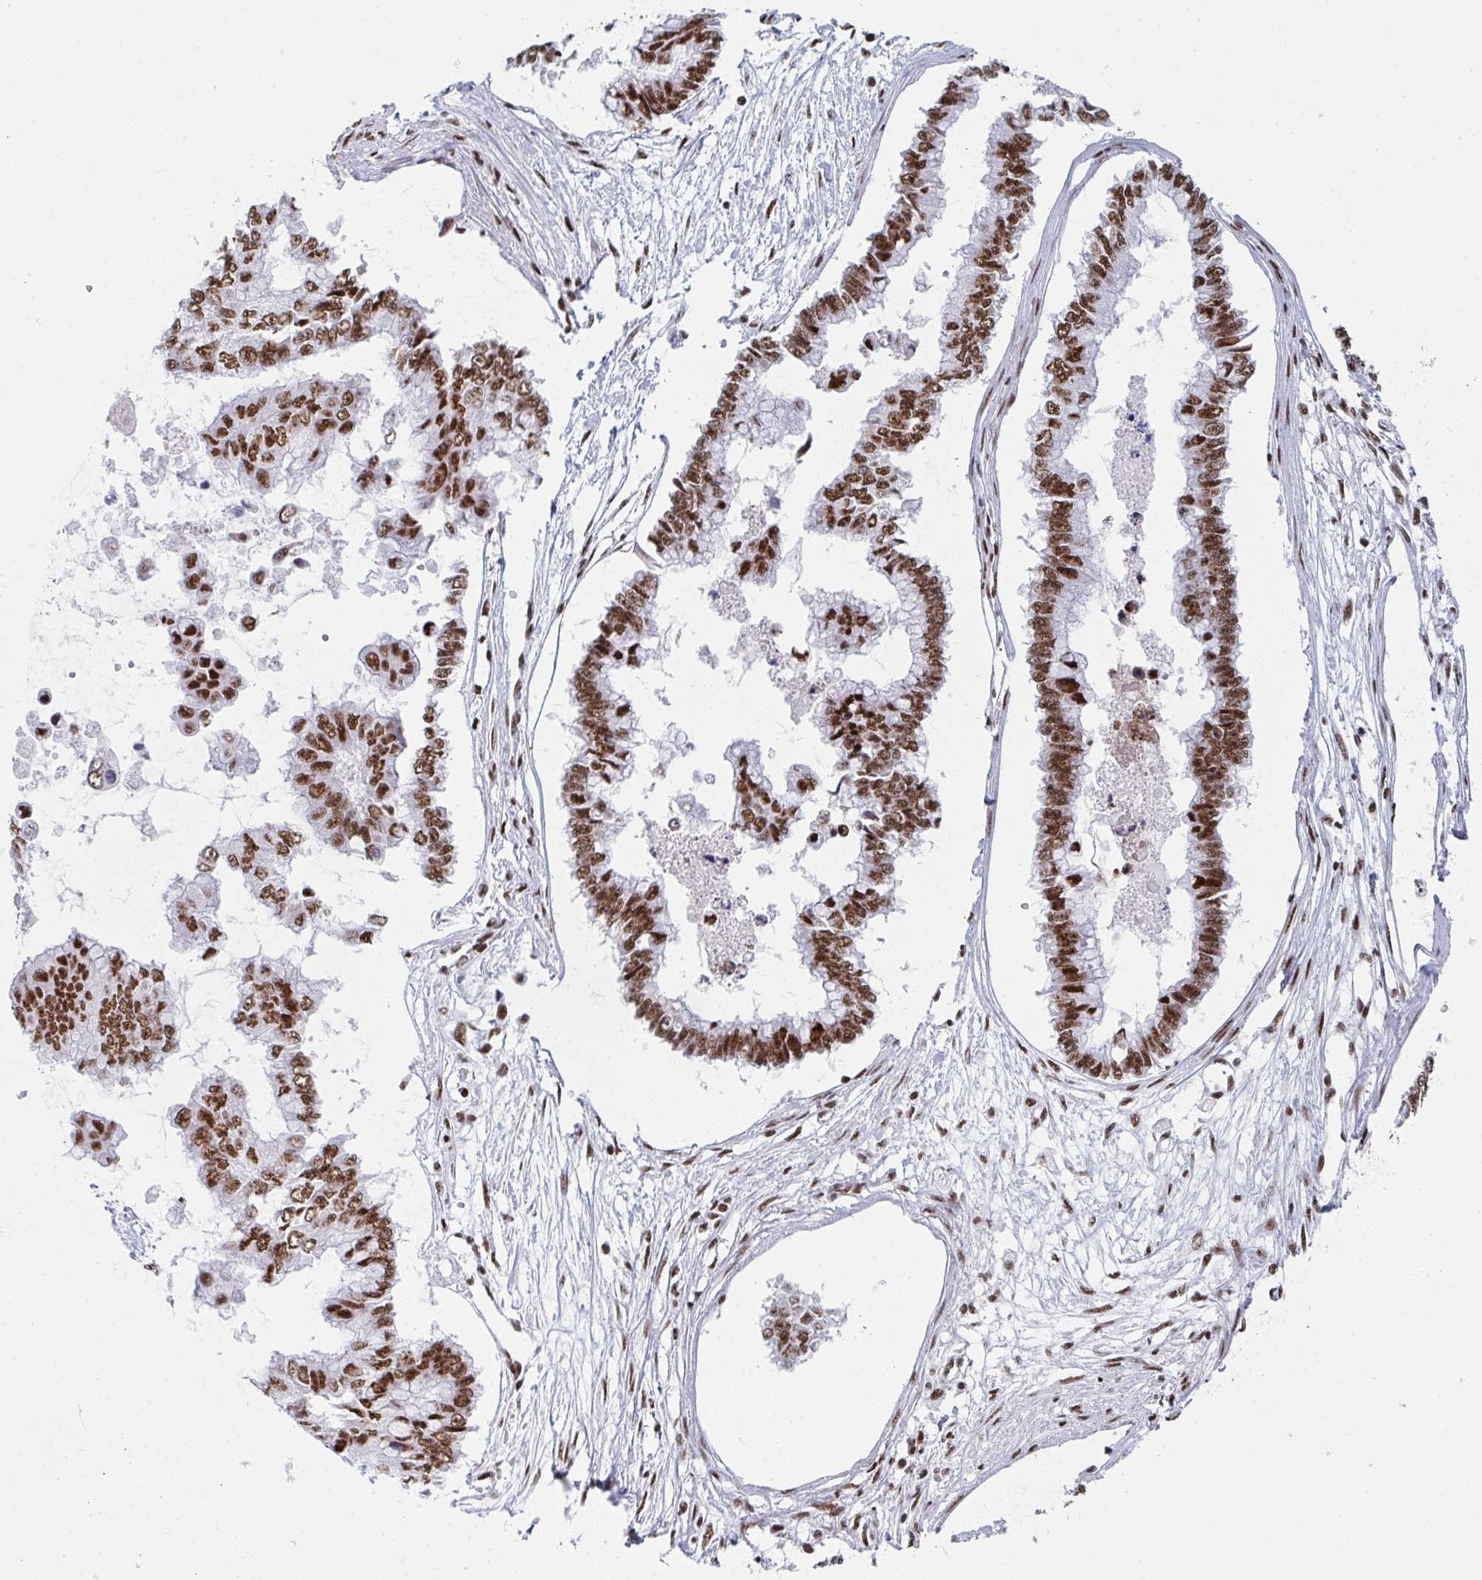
{"staining": {"intensity": "moderate", "quantity": ">75%", "location": "nuclear"}, "tissue": "ovarian cancer", "cell_type": "Tumor cells", "image_type": "cancer", "snomed": [{"axis": "morphology", "description": "Cystadenocarcinoma, mucinous, NOS"}, {"axis": "topography", "description": "Ovary"}], "caption": "Protein staining of ovarian cancer (mucinous cystadenocarcinoma) tissue demonstrates moderate nuclear positivity in approximately >75% of tumor cells.", "gene": "SNRNP70", "patient": {"sex": "female", "age": 72}}